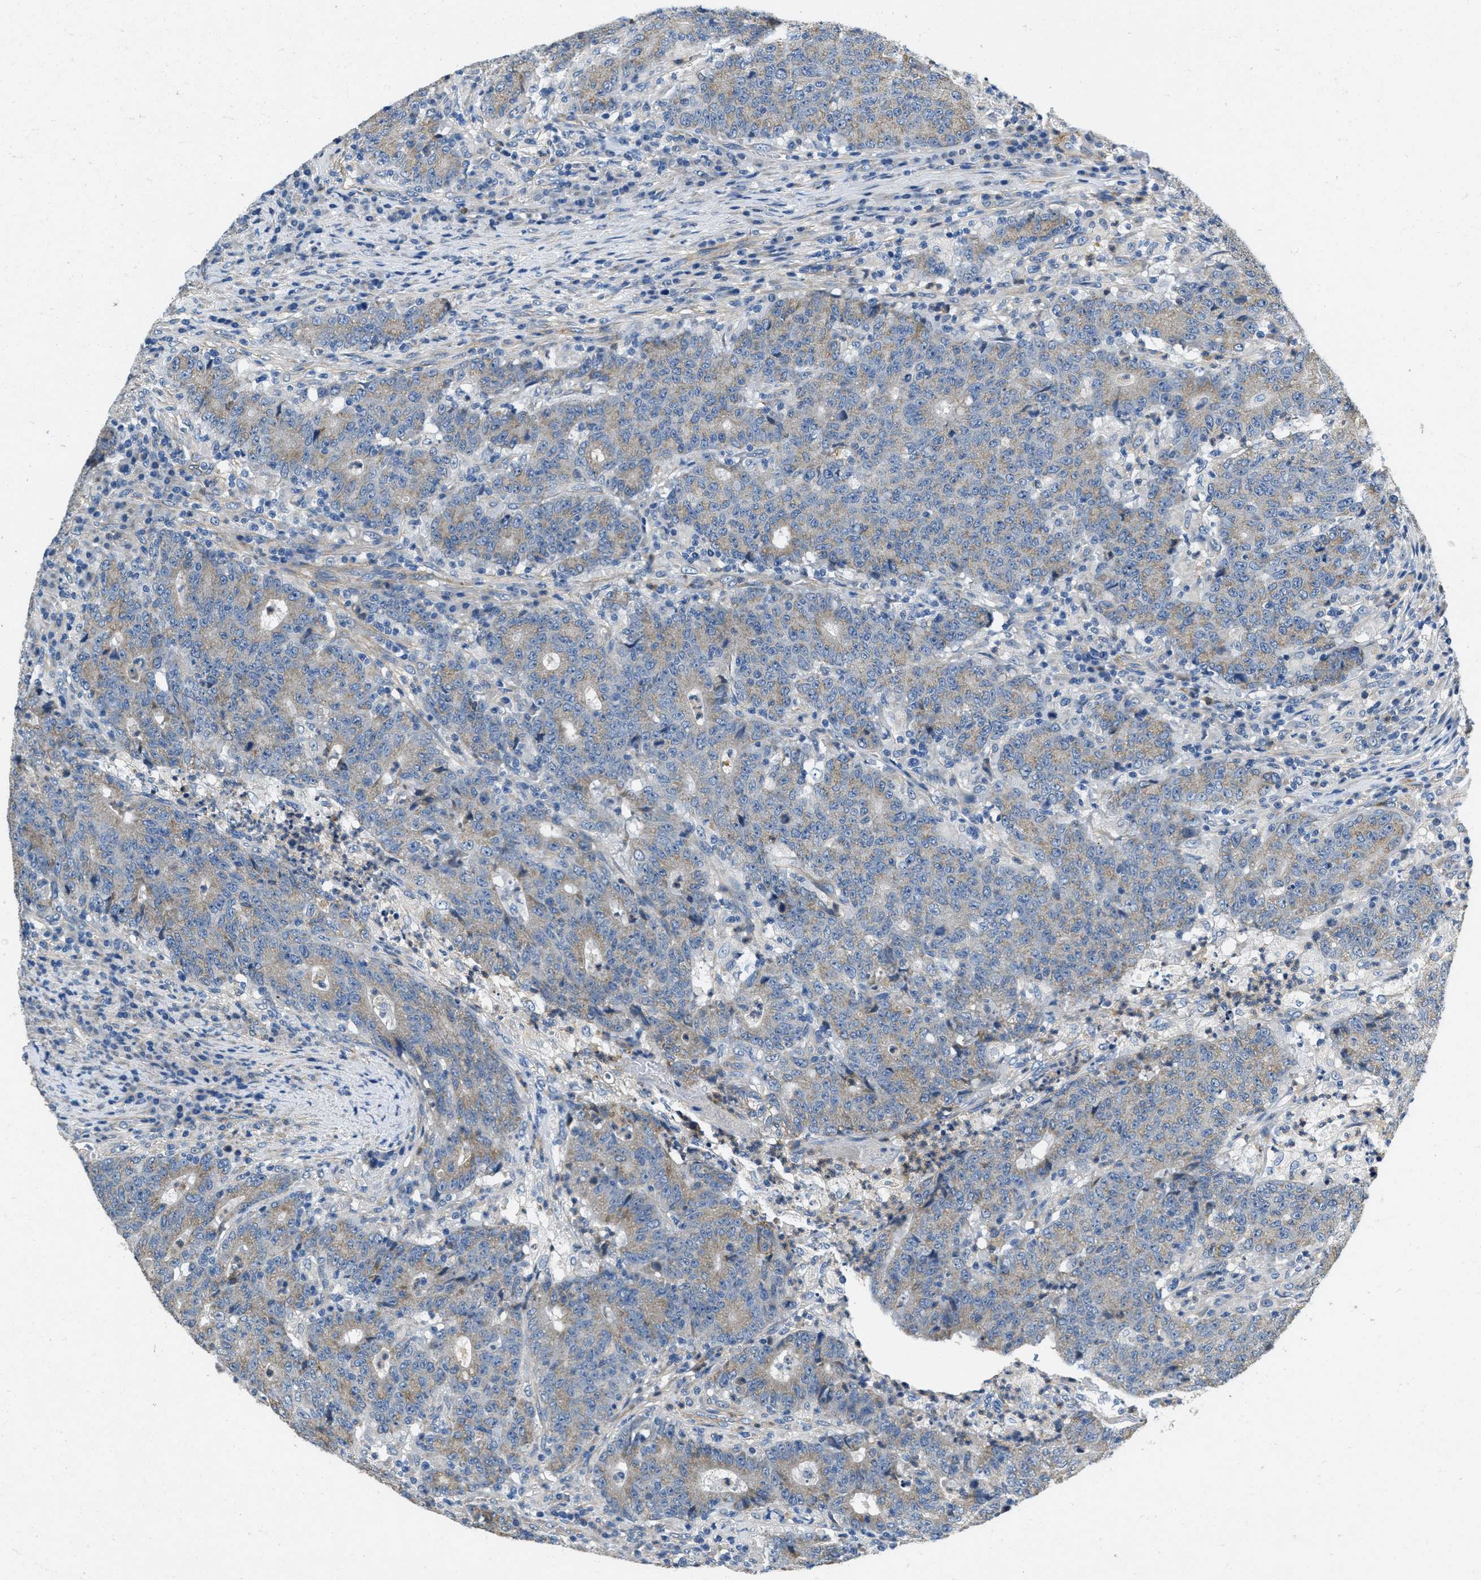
{"staining": {"intensity": "weak", "quantity": ">75%", "location": "cytoplasmic/membranous"}, "tissue": "colorectal cancer", "cell_type": "Tumor cells", "image_type": "cancer", "snomed": [{"axis": "morphology", "description": "Normal tissue, NOS"}, {"axis": "morphology", "description": "Adenocarcinoma, NOS"}, {"axis": "topography", "description": "Colon"}], "caption": "Protein expression analysis of colorectal cancer reveals weak cytoplasmic/membranous positivity in approximately >75% of tumor cells.", "gene": "TOMM70", "patient": {"sex": "female", "age": 75}}